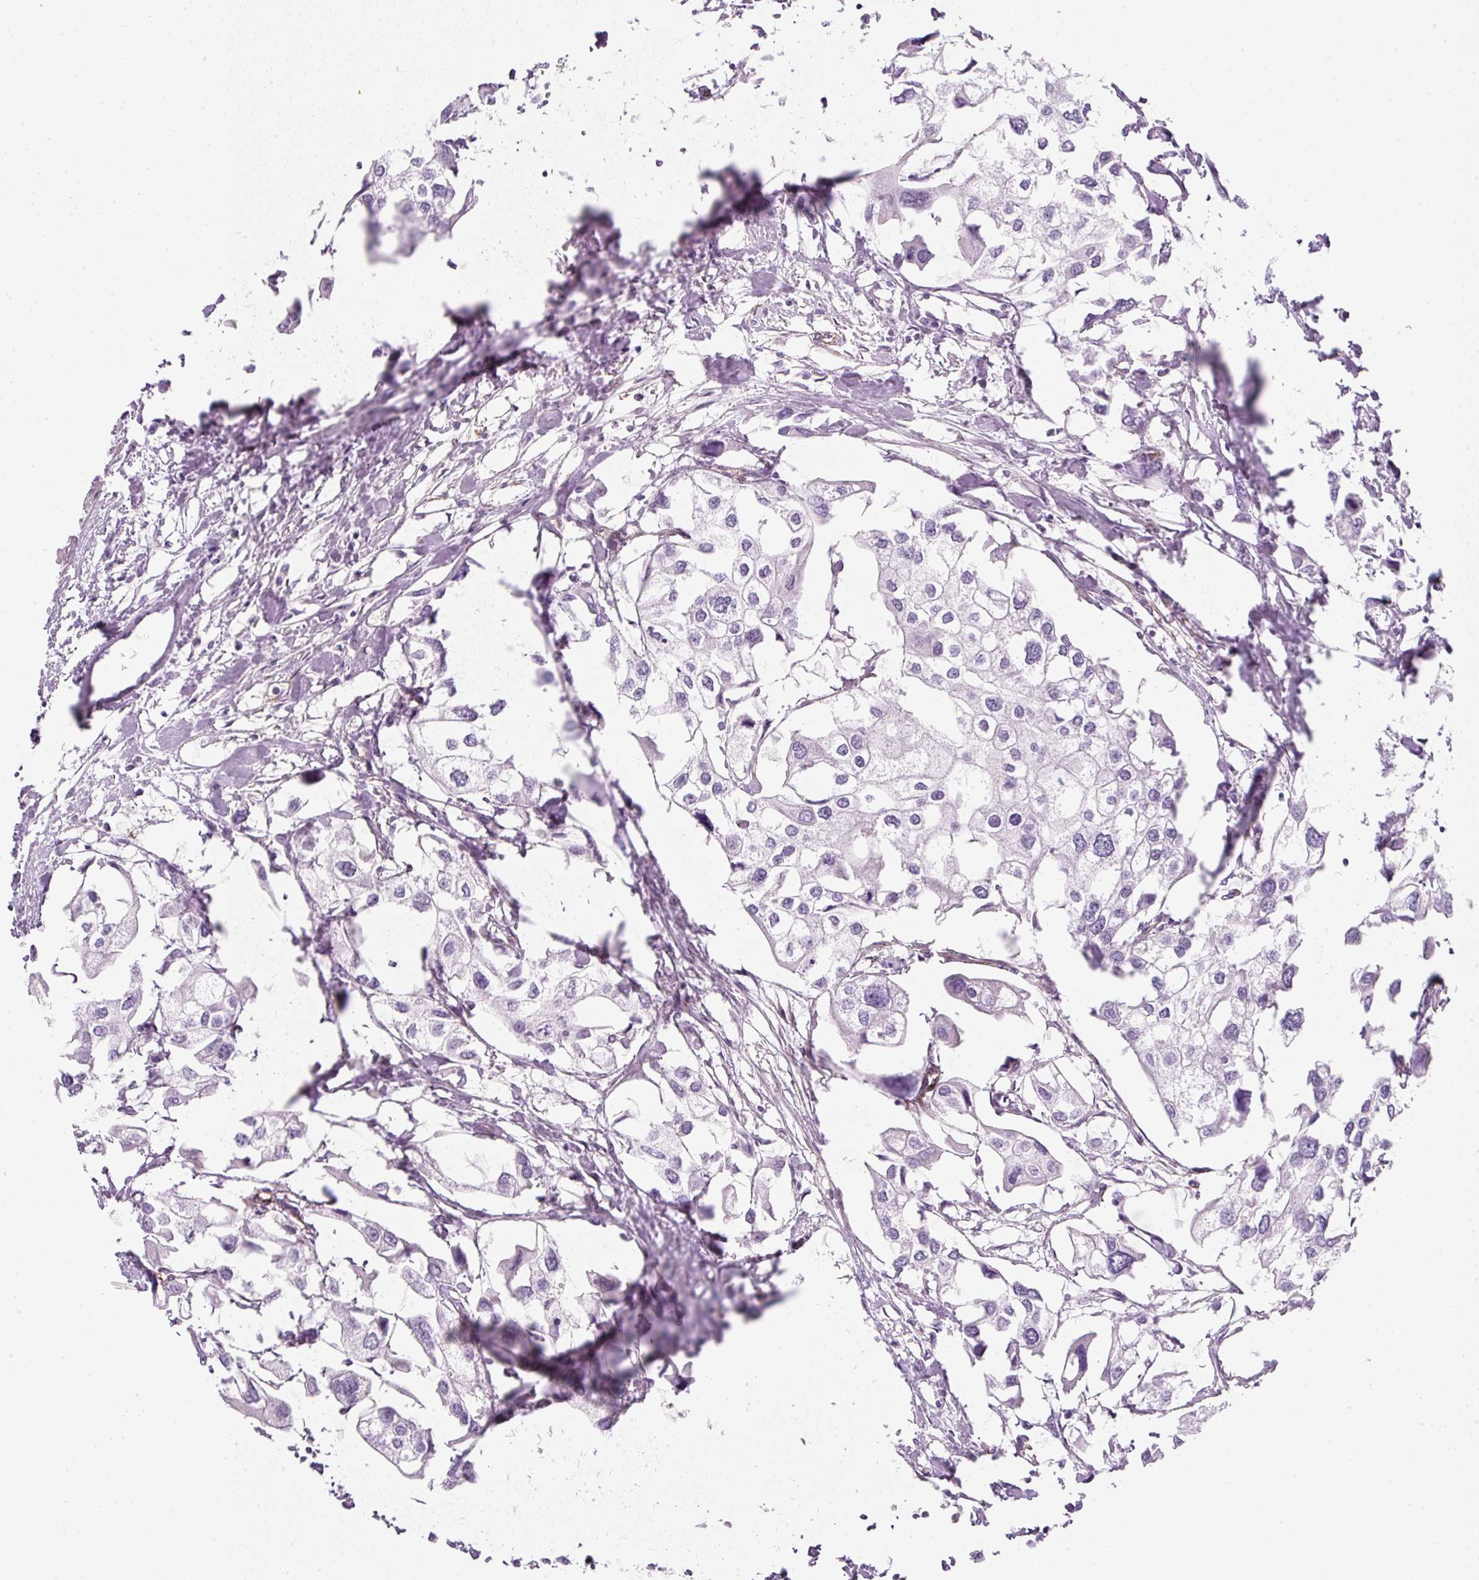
{"staining": {"intensity": "negative", "quantity": "none", "location": "none"}, "tissue": "urothelial cancer", "cell_type": "Tumor cells", "image_type": "cancer", "snomed": [{"axis": "morphology", "description": "Urothelial carcinoma, High grade"}, {"axis": "topography", "description": "Urinary bladder"}], "caption": "Immunohistochemical staining of human urothelial cancer reveals no significant staining in tumor cells.", "gene": "CAVIN3", "patient": {"sex": "male", "age": 64}}